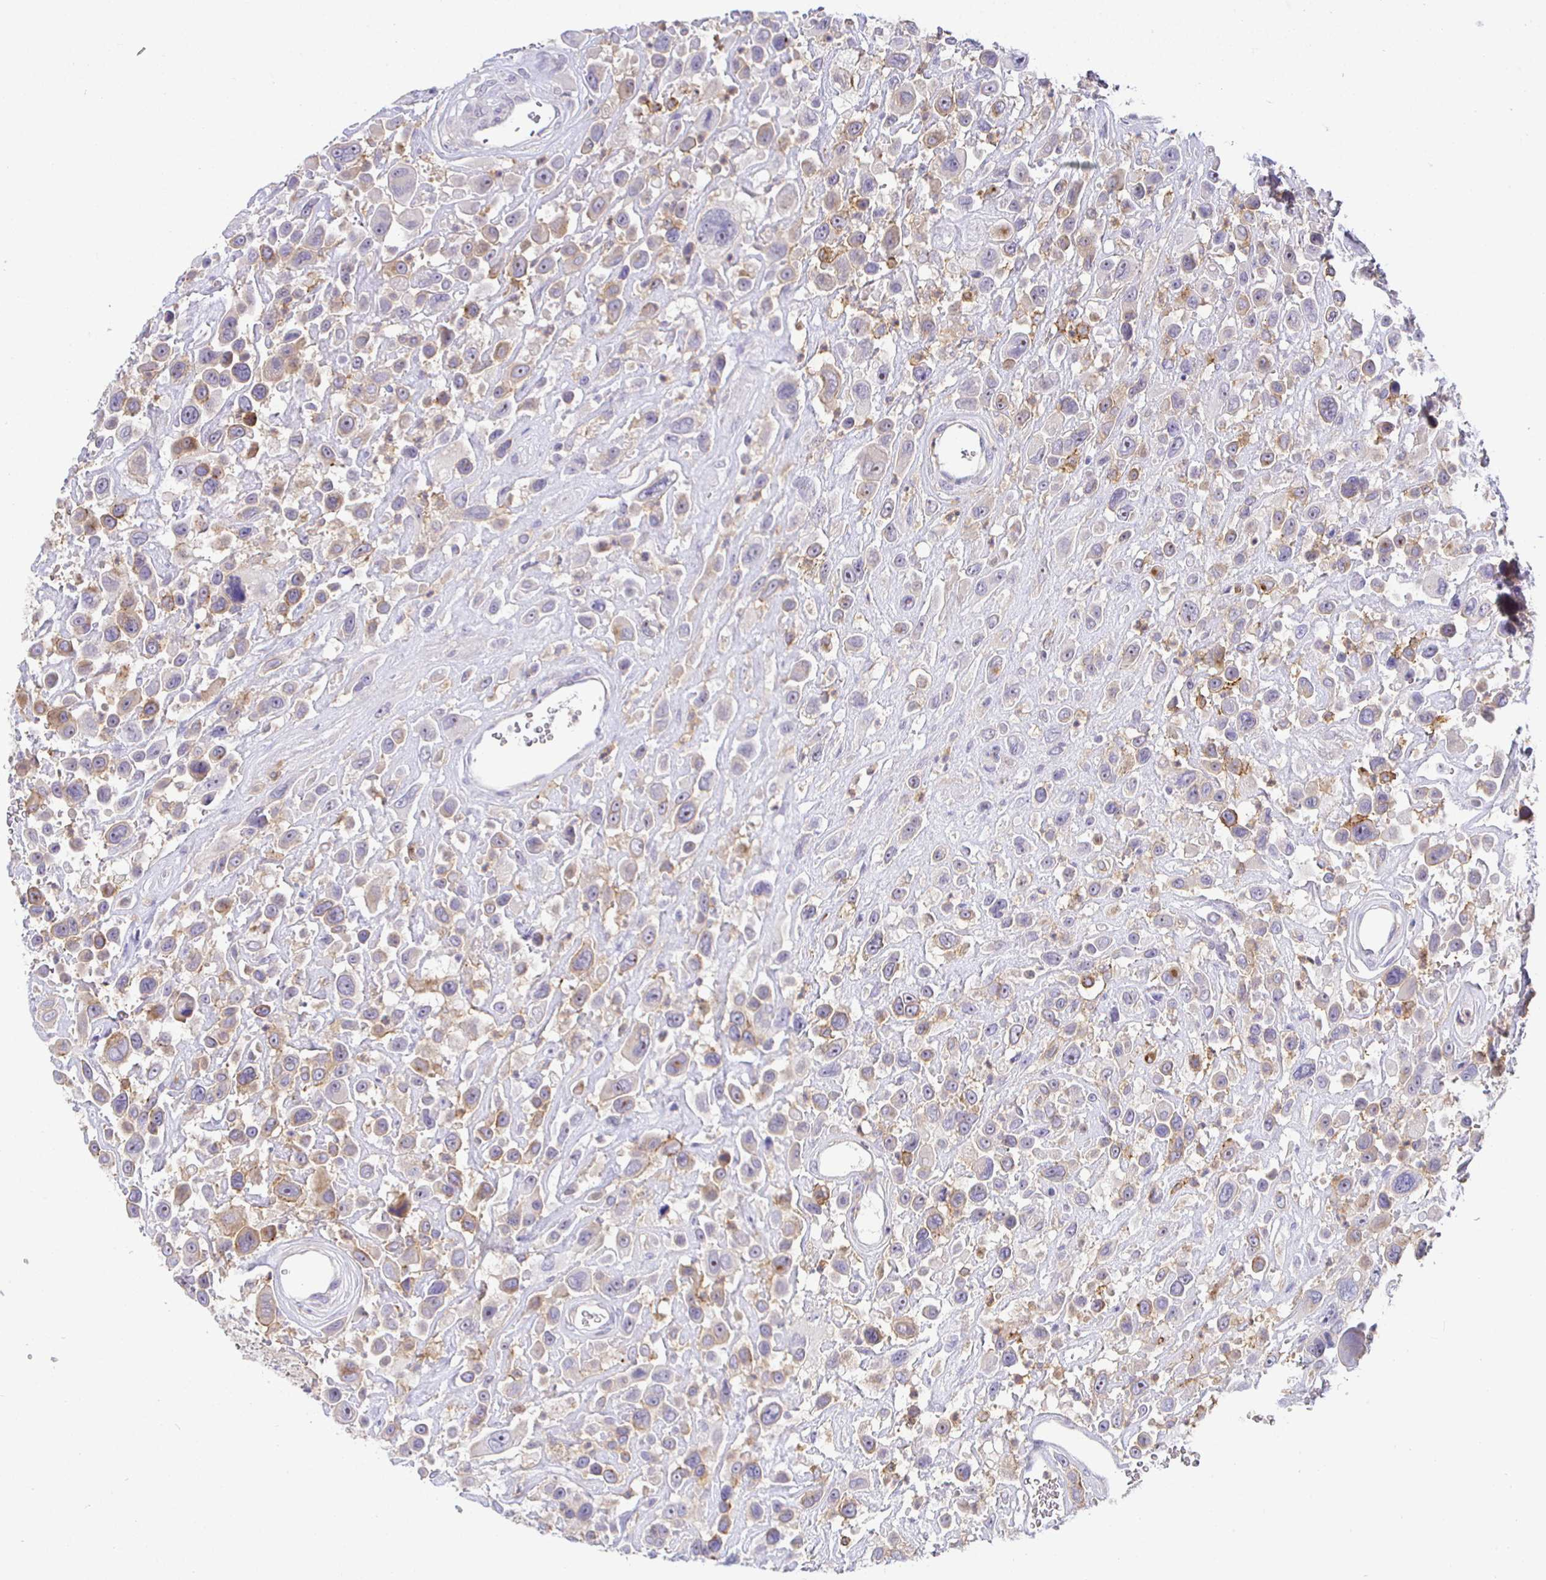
{"staining": {"intensity": "weak", "quantity": ">75%", "location": "cytoplasmic/membranous"}, "tissue": "urothelial cancer", "cell_type": "Tumor cells", "image_type": "cancer", "snomed": [{"axis": "morphology", "description": "Urothelial carcinoma, High grade"}, {"axis": "topography", "description": "Urinary bladder"}], "caption": "Tumor cells exhibit low levels of weak cytoplasmic/membranous expression in about >75% of cells in human high-grade urothelial carcinoma.", "gene": "SIRPA", "patient": {"sex": "male", "age": 53}}